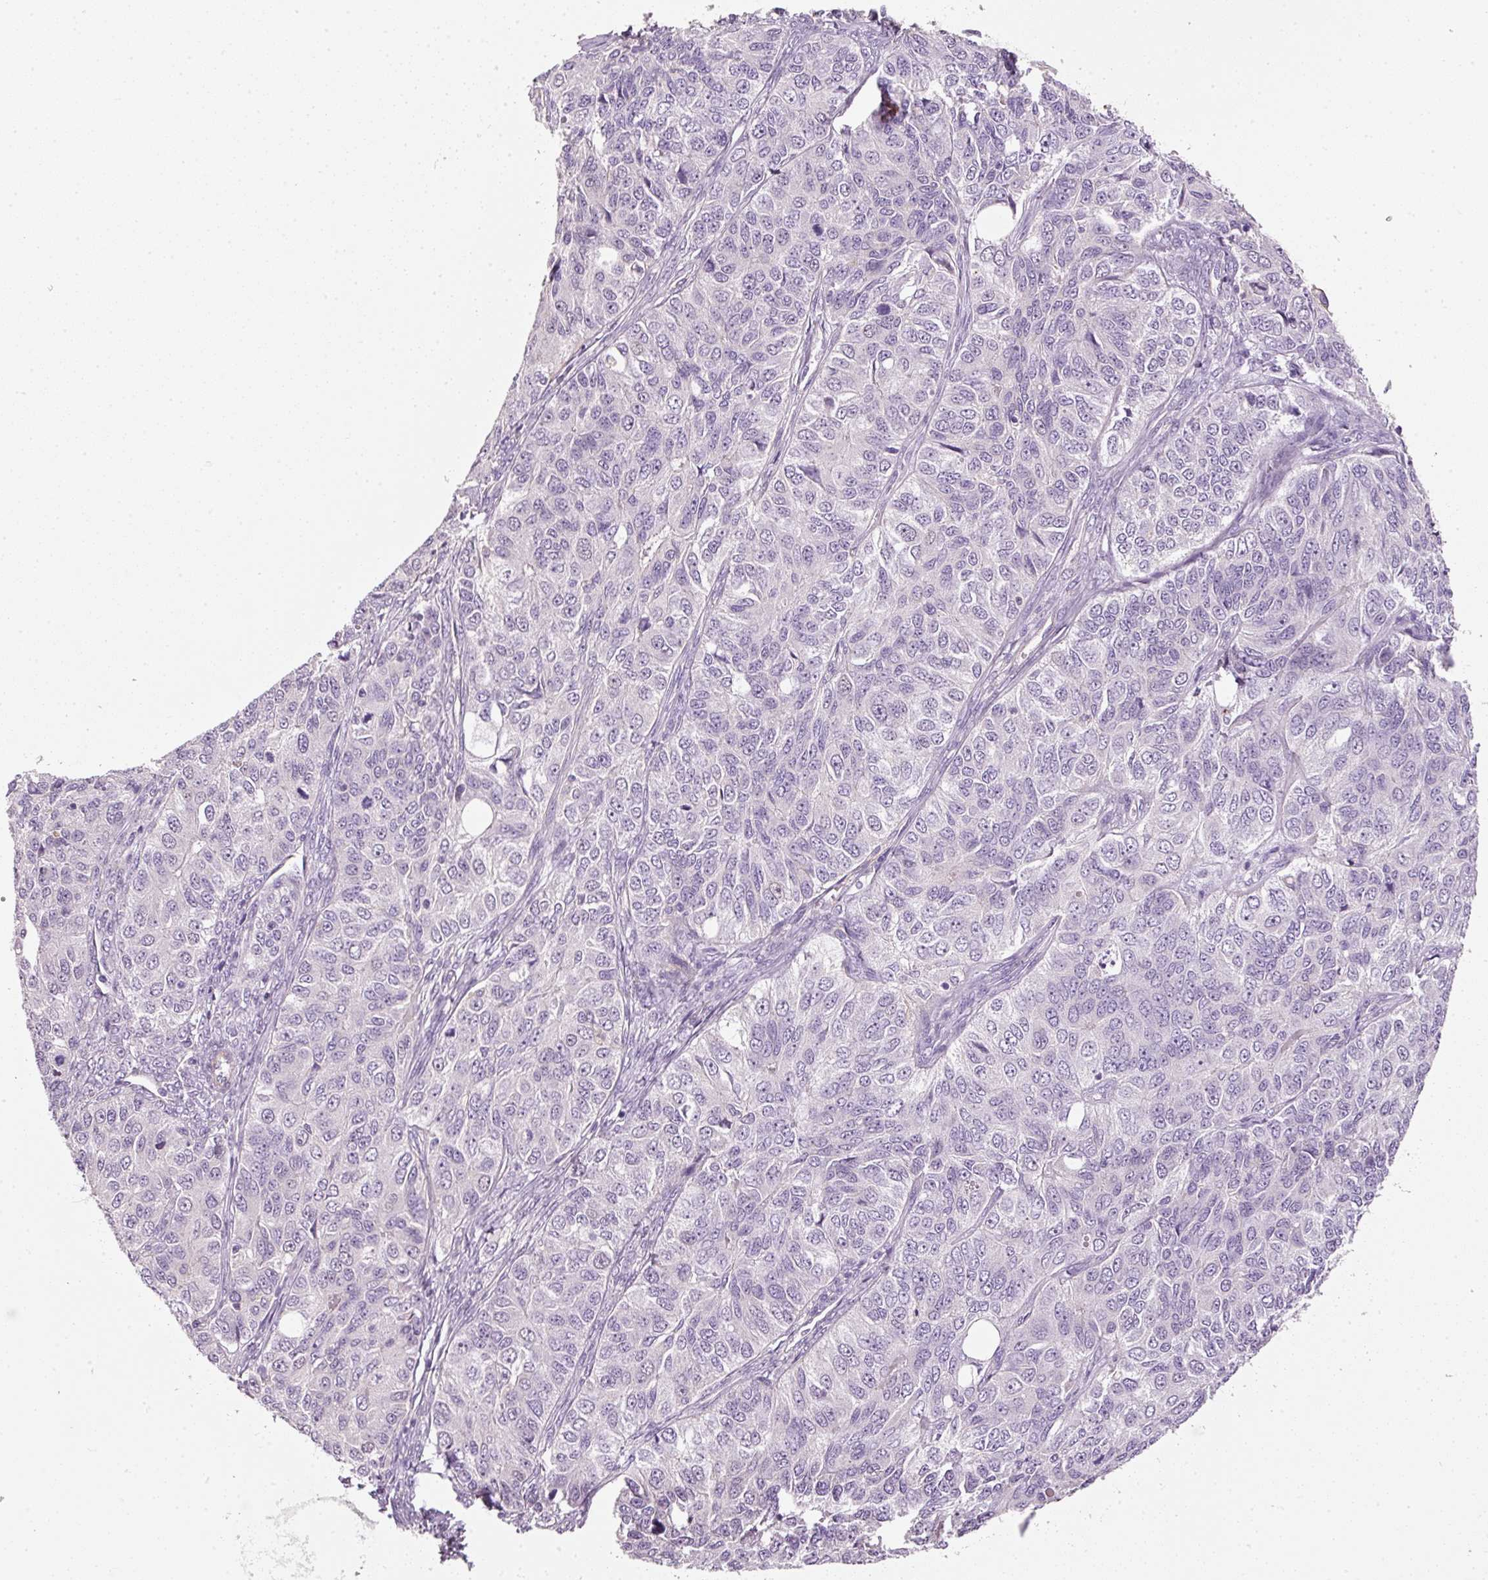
{"staining": {"intensity": "negative", "quantity": "none", "location": "none"}, "tissue": "ovarian cancer", "cell_type": "Tumor cells", "image_type": "cancer", "snomed": [{"axis": "morphology", "description": "Carcinoma, endometroid"}, {"axis": "topography", "description": "Ovary"}], "caption": "High magnification brightfield microscopy of ovarian endometroid carcinoma stained with DAB (3,3'-diaminobenzidine) (brown) and counterstained with hematoxylin (blue): tumor cells show no significant staining. (DAB IHC with hematoxylin counter stain).", "gene": "OSR2", "patient": {"sex": "female", "age": 51}}